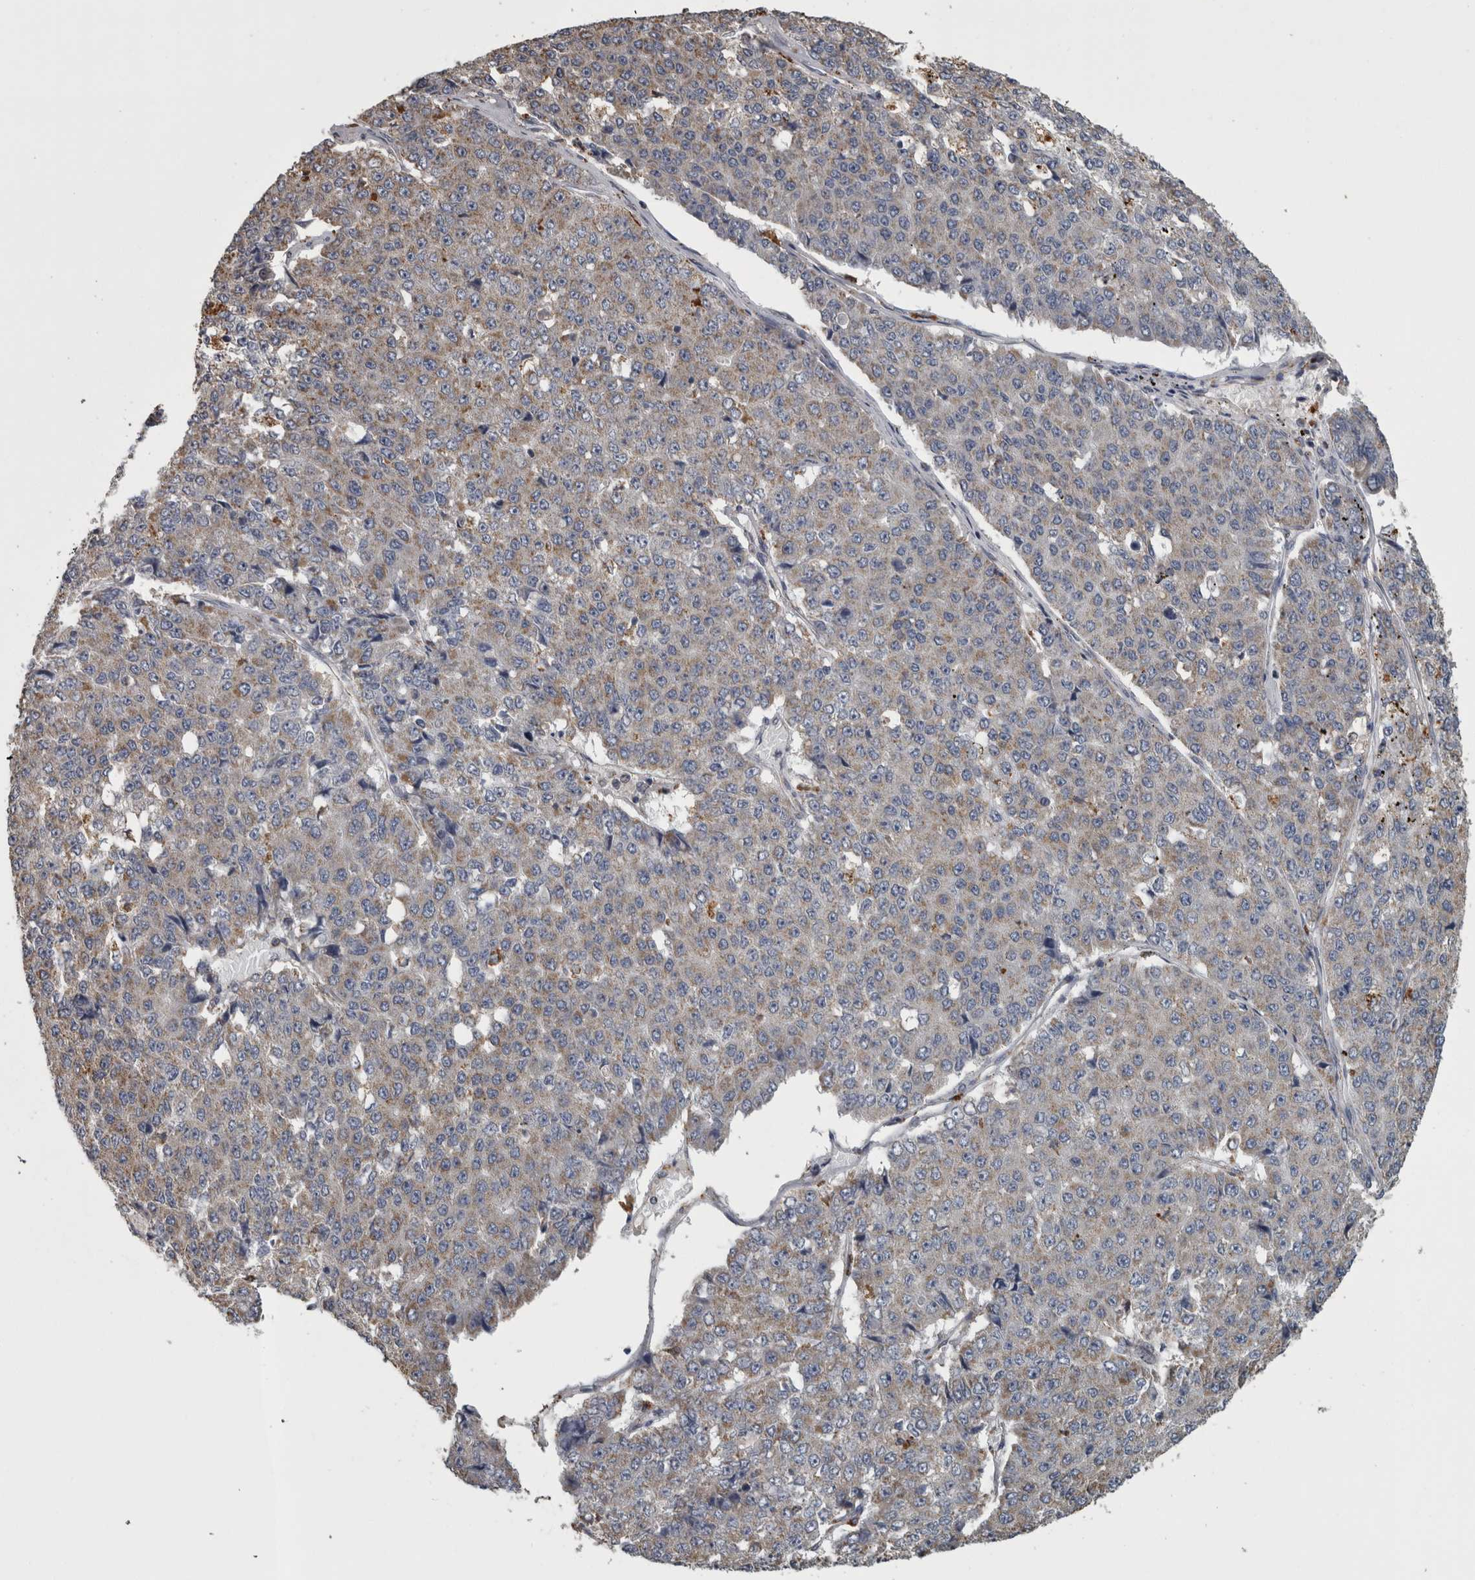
{"staining": {"intensity": "weak", "quantity": "25%-75%", "location": "cytoplasmic/membranous"}, "tissue": "pancreatic cancer", "cell_type": "Tumor cells", "image_type": "cancer", "snomed": [{"axis": "morphology", "description": "Adenocarcinoma, NOS"}, {"axis": "topography", "description": "Pancreas"}], "caption": "An immunohistochemistry (IHC) photomicrograph of tumor tissue is shown. Protein staining in brown highlights weak cytoplasmic/membranous positivity in pancreatic cancer (adenocarcinoma) within tumor cells.", "gene": "FRK", "patient": {"sex": "male", "age": 50}}